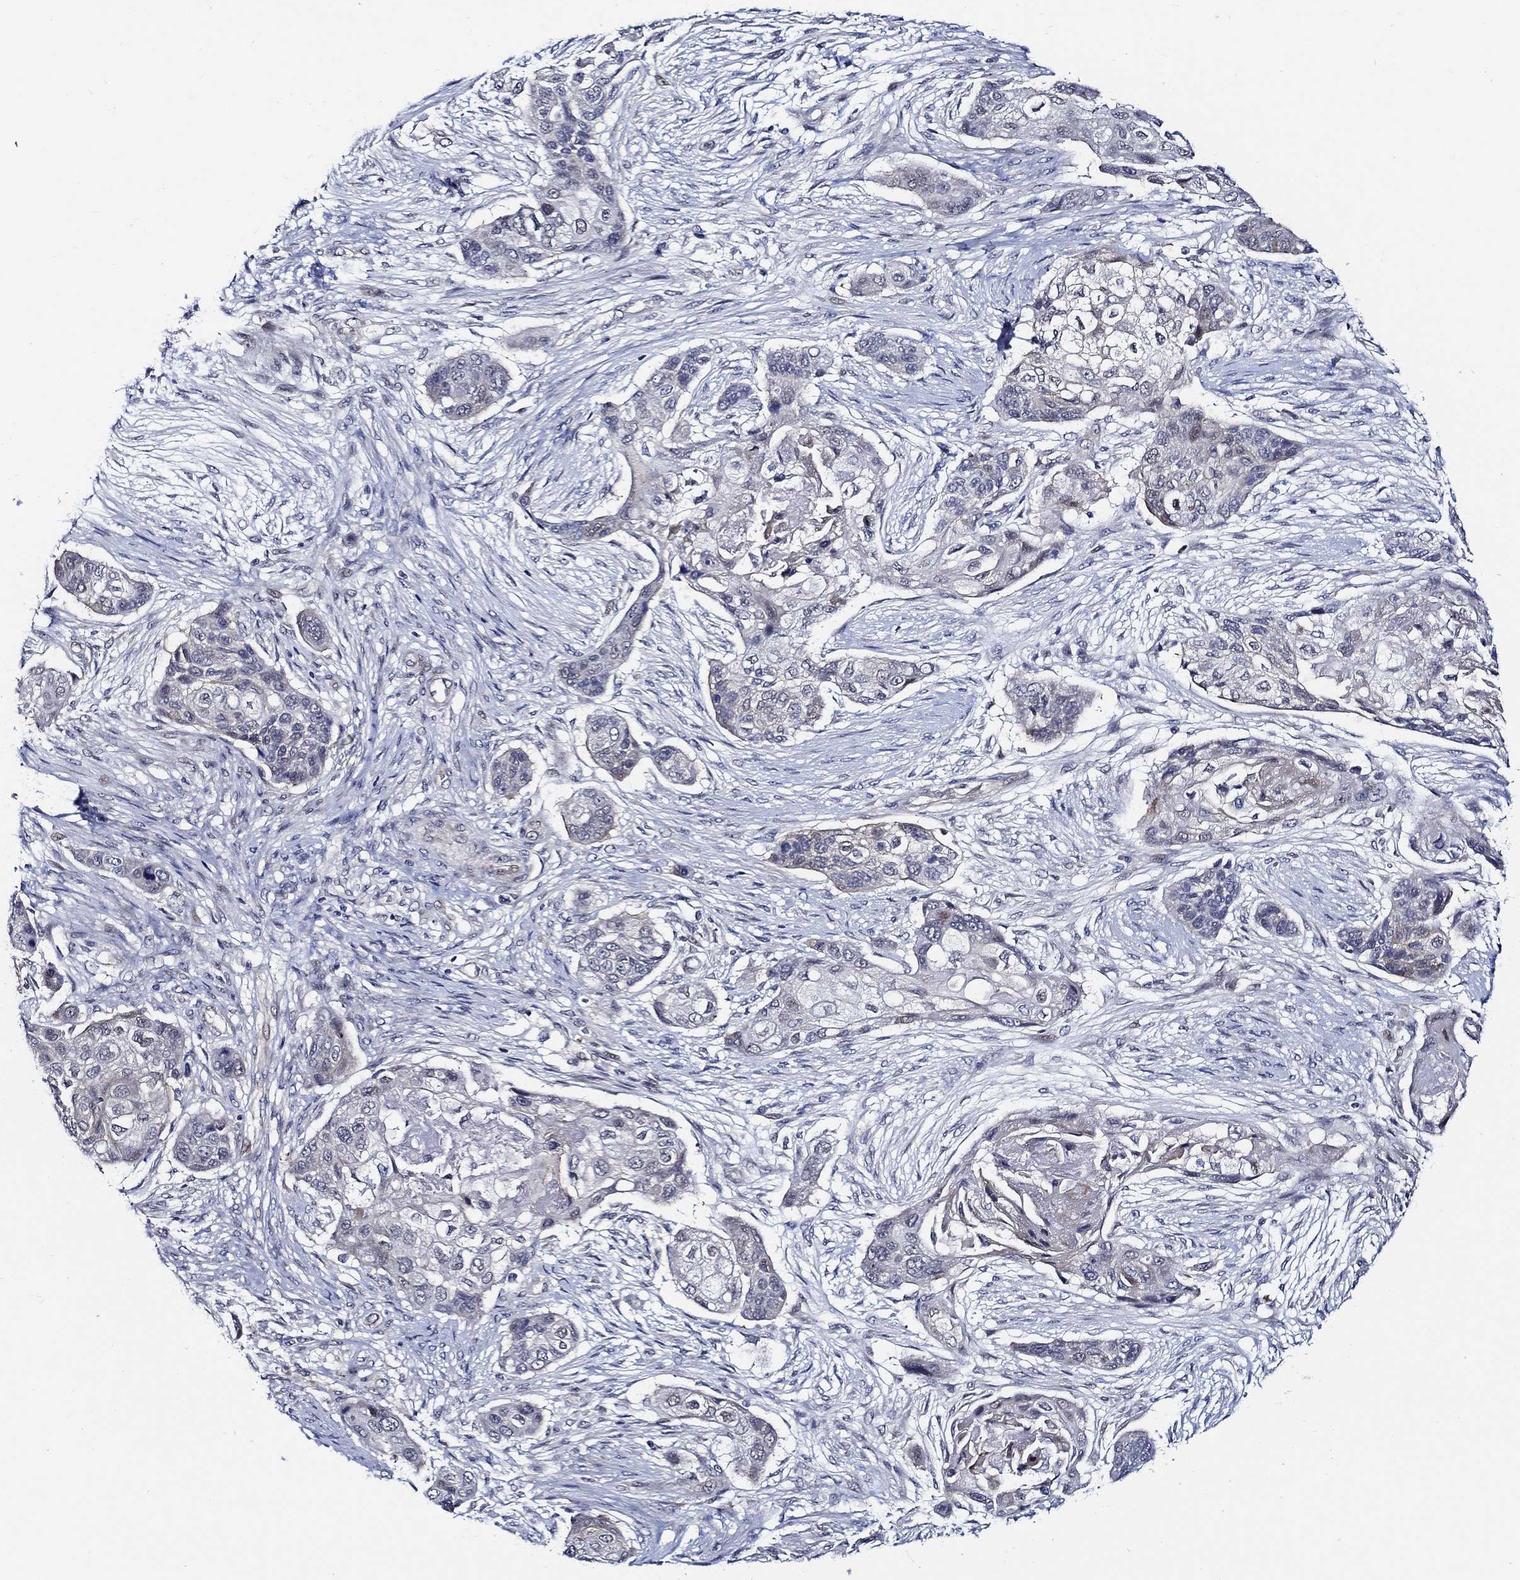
{"staining": {"intensity": "negative", "quantity": "none", "location": "none"}, "tissue": "lung cancer", "cell_type": "Tumor cells", "image_type": "cancer", "snomed": [{"axis": "morphology", "description": "Squamous cell carcinoma, NOS"}, {"axis": "topography", "description": "Lung"}], "caption": "IHC micrograph of neoplastic tissue: lung cancer (squamous cell carcinoma) stained with DAB demonstrates no significant protein staining in tumor cells. (Brightfield microscopy of DAB (3,3'-diaminobenzidine) immunohistochemistry at high magnification).", "gene": "C8orf48", "patient": {"sex": "male", "age": 69}}